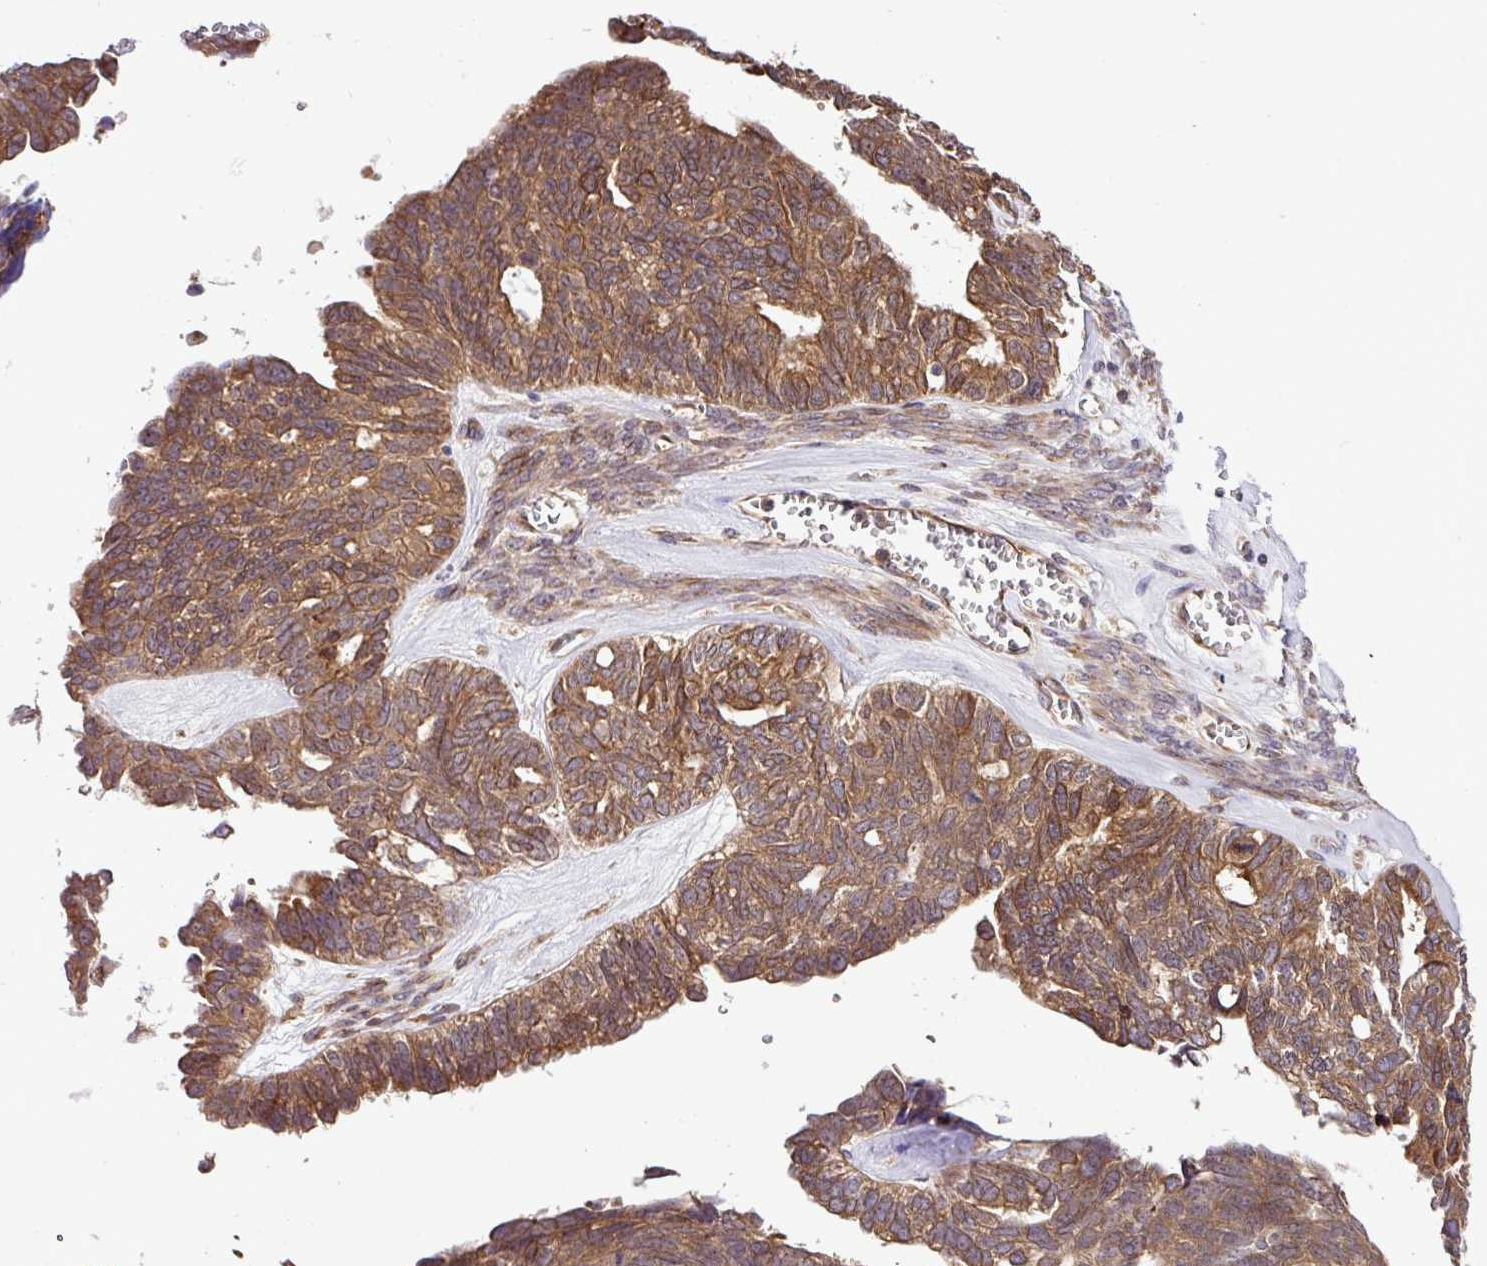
{"staining": {"intensity": "moderate", "quantity": ">75%", "location": "cytoplasmic/membranous"}, "tissue": "ovarian cancer", "cell_type": "Tumor cells", "image_type": "cancer", "snomed": [{"axis": "morphology", "description": "Cystadenocarcinoma, serous, NOS"}, {"axis": "topography", "description": "Ovary"}], "caption": "Immunohistochemical staining of human ovarian cancer (serous cystadenocarcinoma) demonstrates medium levels of moderate cytoplasmic/membranous positivity in about >75% of tumor cells. The staining was performed using DAB (3,3'-diaminobenzidine), with brown indicating positive protein expression. Nuclei are stained blue with hematoxylin.", "gene": "DLGAP4", "patient": {"sex": "female", "age": 79}}